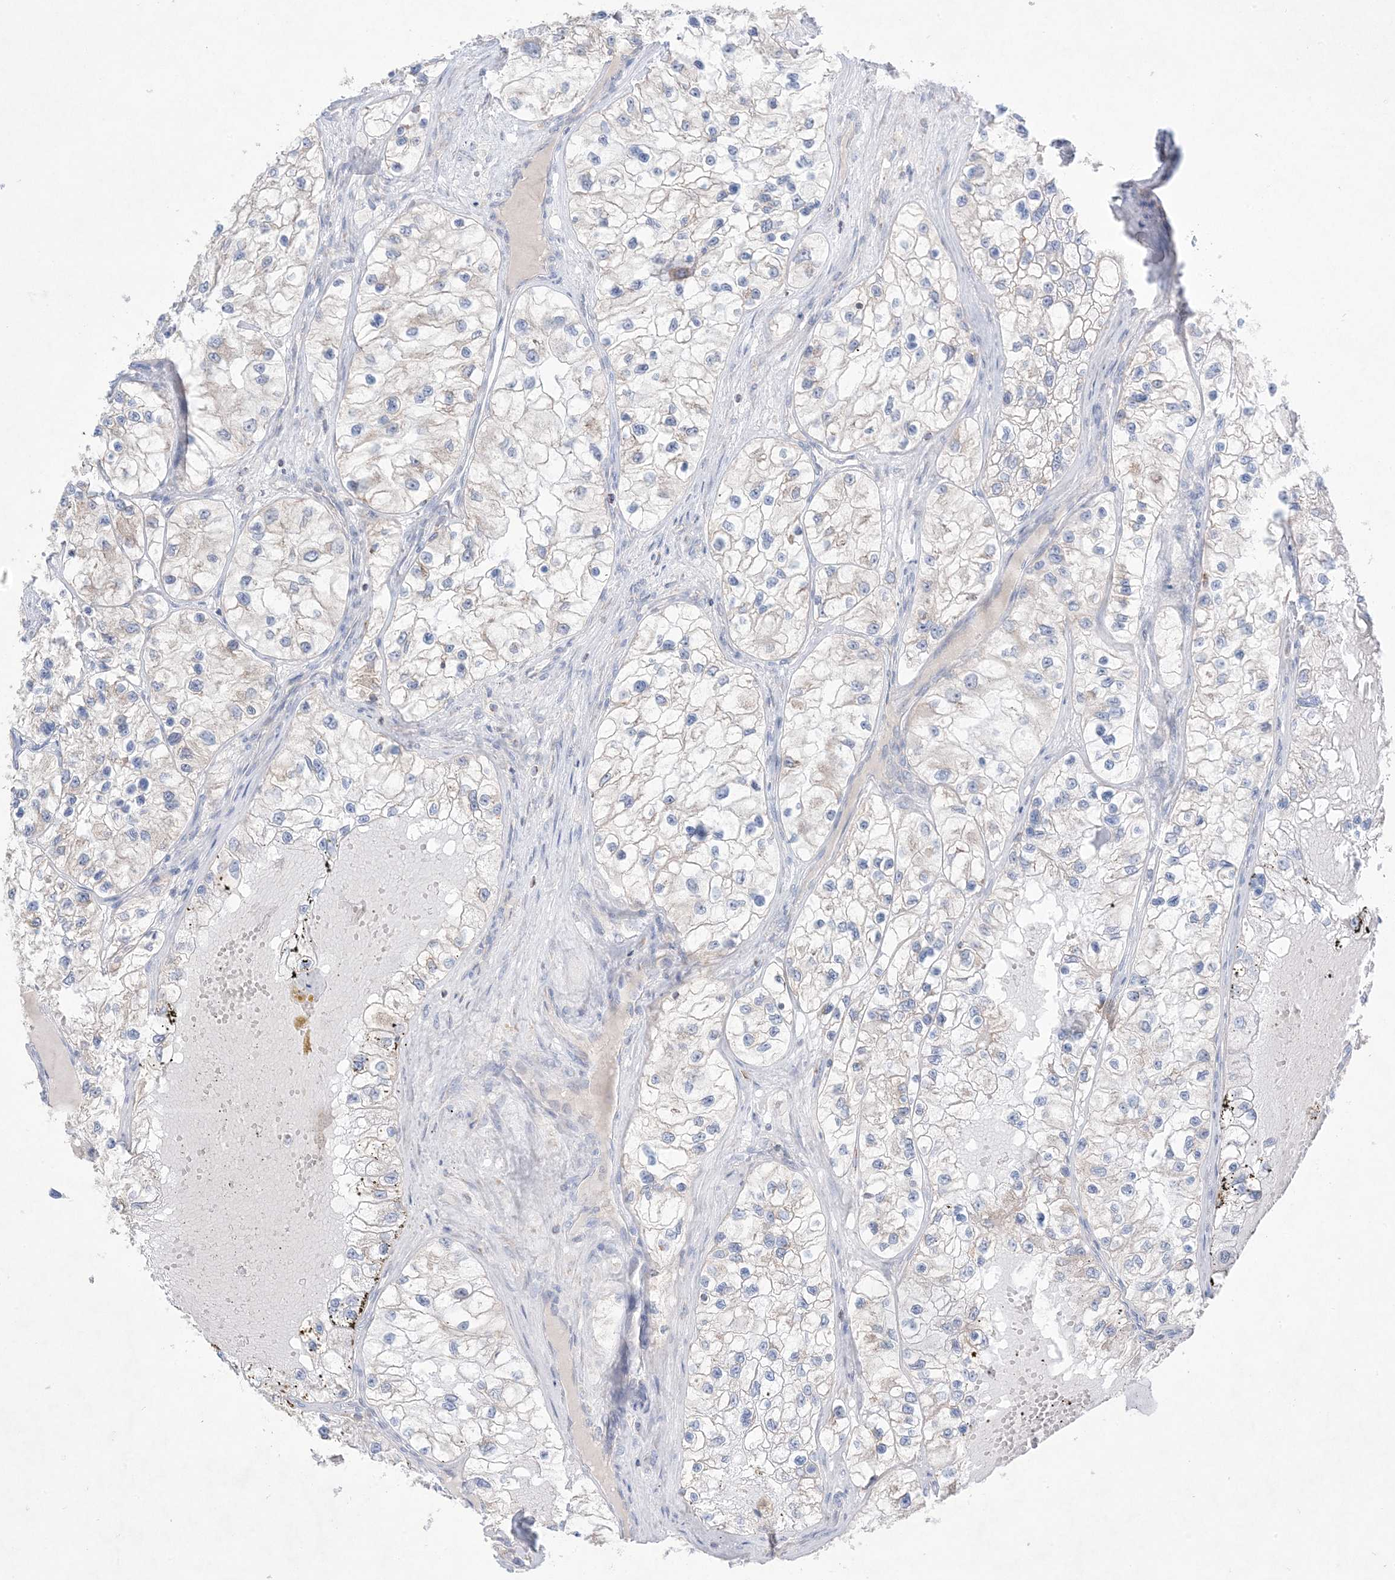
{"staining": {"intensity": "weak", "quantity": "<25%", "location": "cytoplasmic/membranous"}, "tissue": "renal cancer", "cell_type": "Tumor cells", "image_type": "cancer", "snomed": [{"axis": "morphology", "description": "Adenocarcinoma, NOS"}, {"axis": "topography", "description": "Kidney"}], "caption": "Renal adenocarcinoma stained for a protein using immunohistochemistry (IHC) shows no staining tumor cells.", "gene": "KCTD6", "patient": {"sex": "female", "age": 57}}